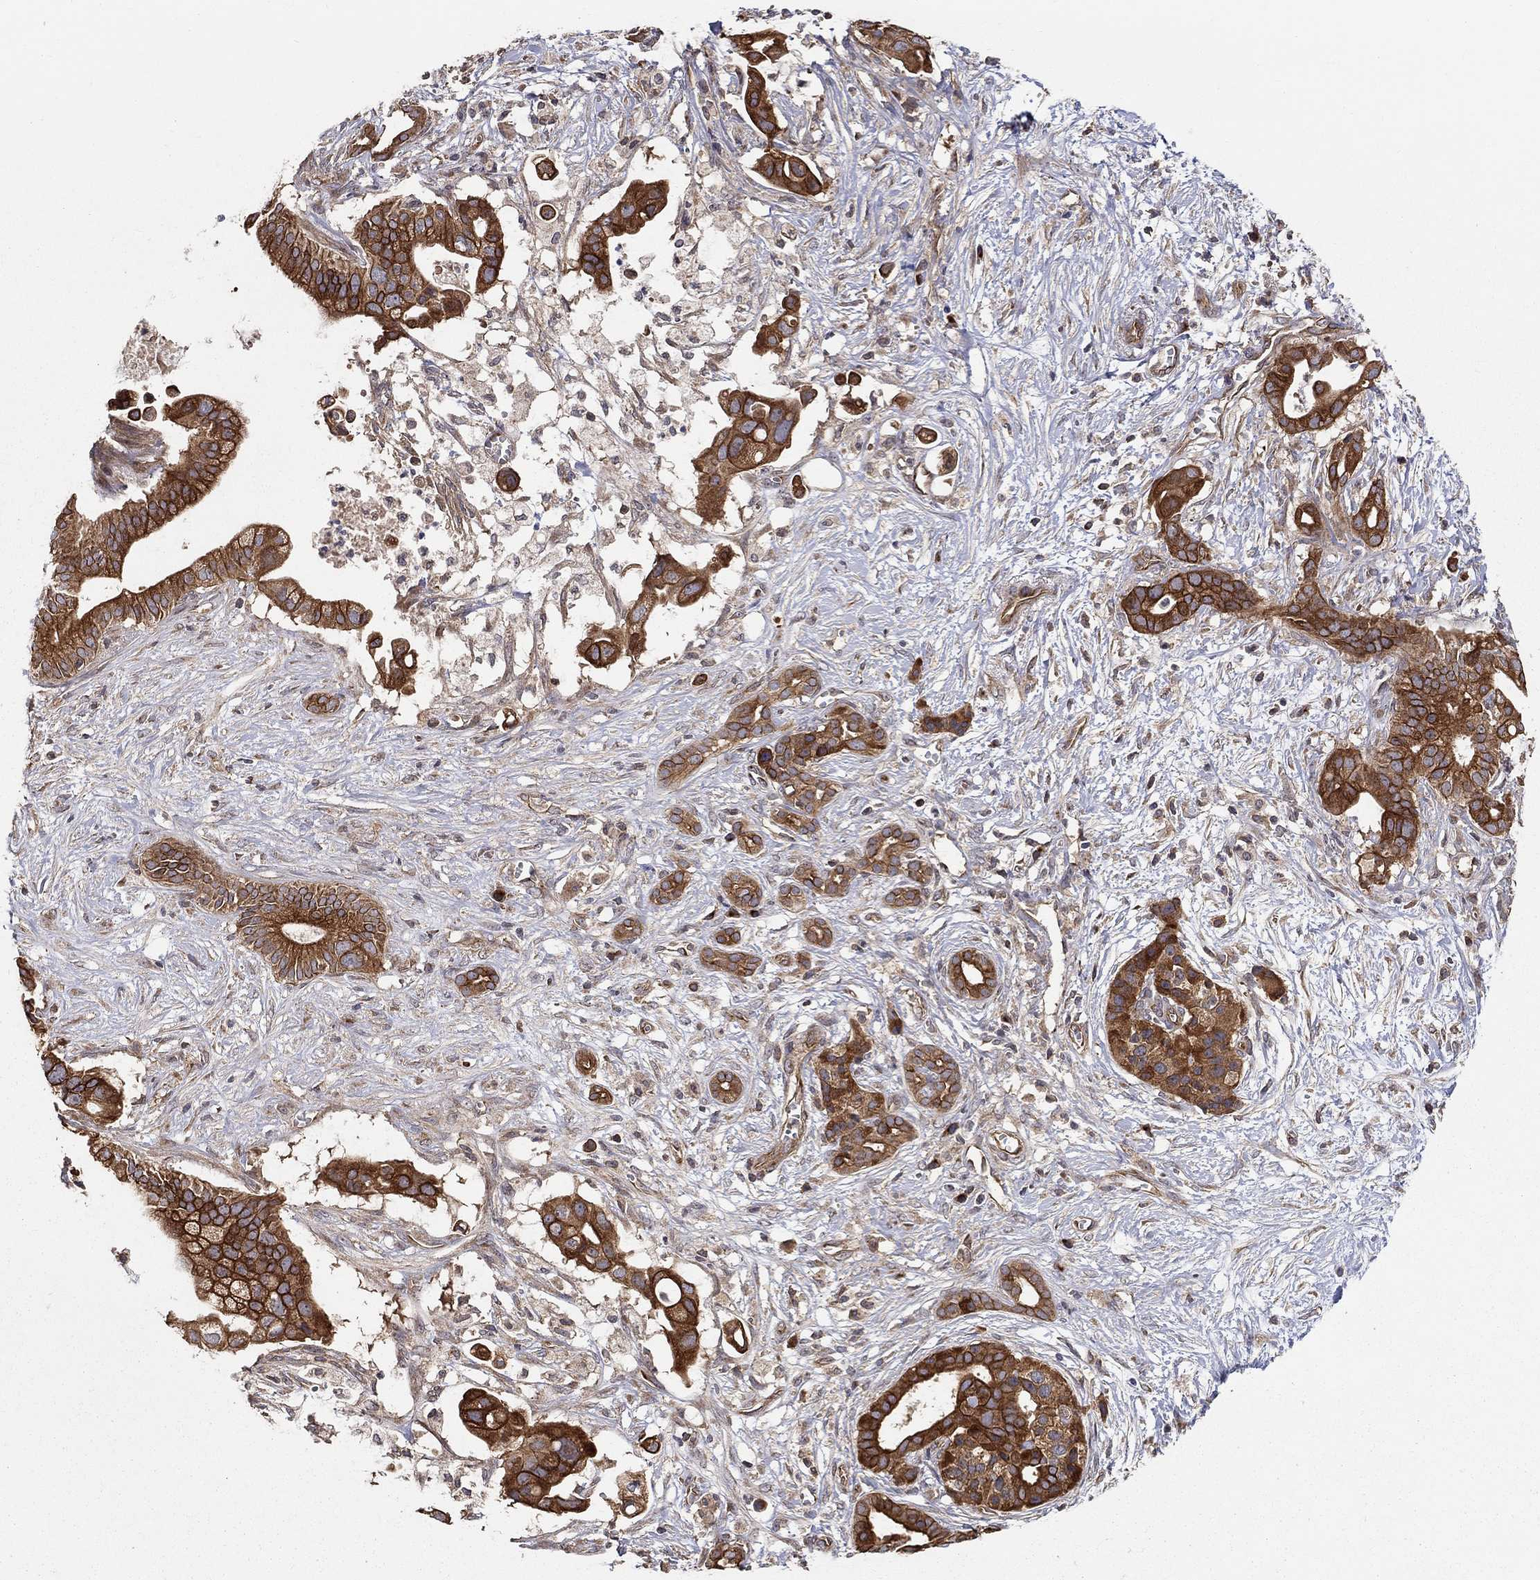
{"staining": {"intensity": "strong", "quantity": ">75%", "location": "cytoplasmic/membranous,nuclear"}, "tissue": "pancreatic cancer", "cell_type": "Tumor cells", "image_type": "cancer", "snomed": [{"axis": "morphology", "description": "Adenocarcinoma, NOS"}, {"axis": "topography", "description": "Pancreas"}], "caption": "Adenocarcinoma (pancreatic) was stained to show a protein in brown. There is high levels of strong cytoplasmic/membranous and nuclear positivity in approximately >75% of tumor cells.", "gene": "BMERB1", "patient": {"sex": "male", "age": 61}}